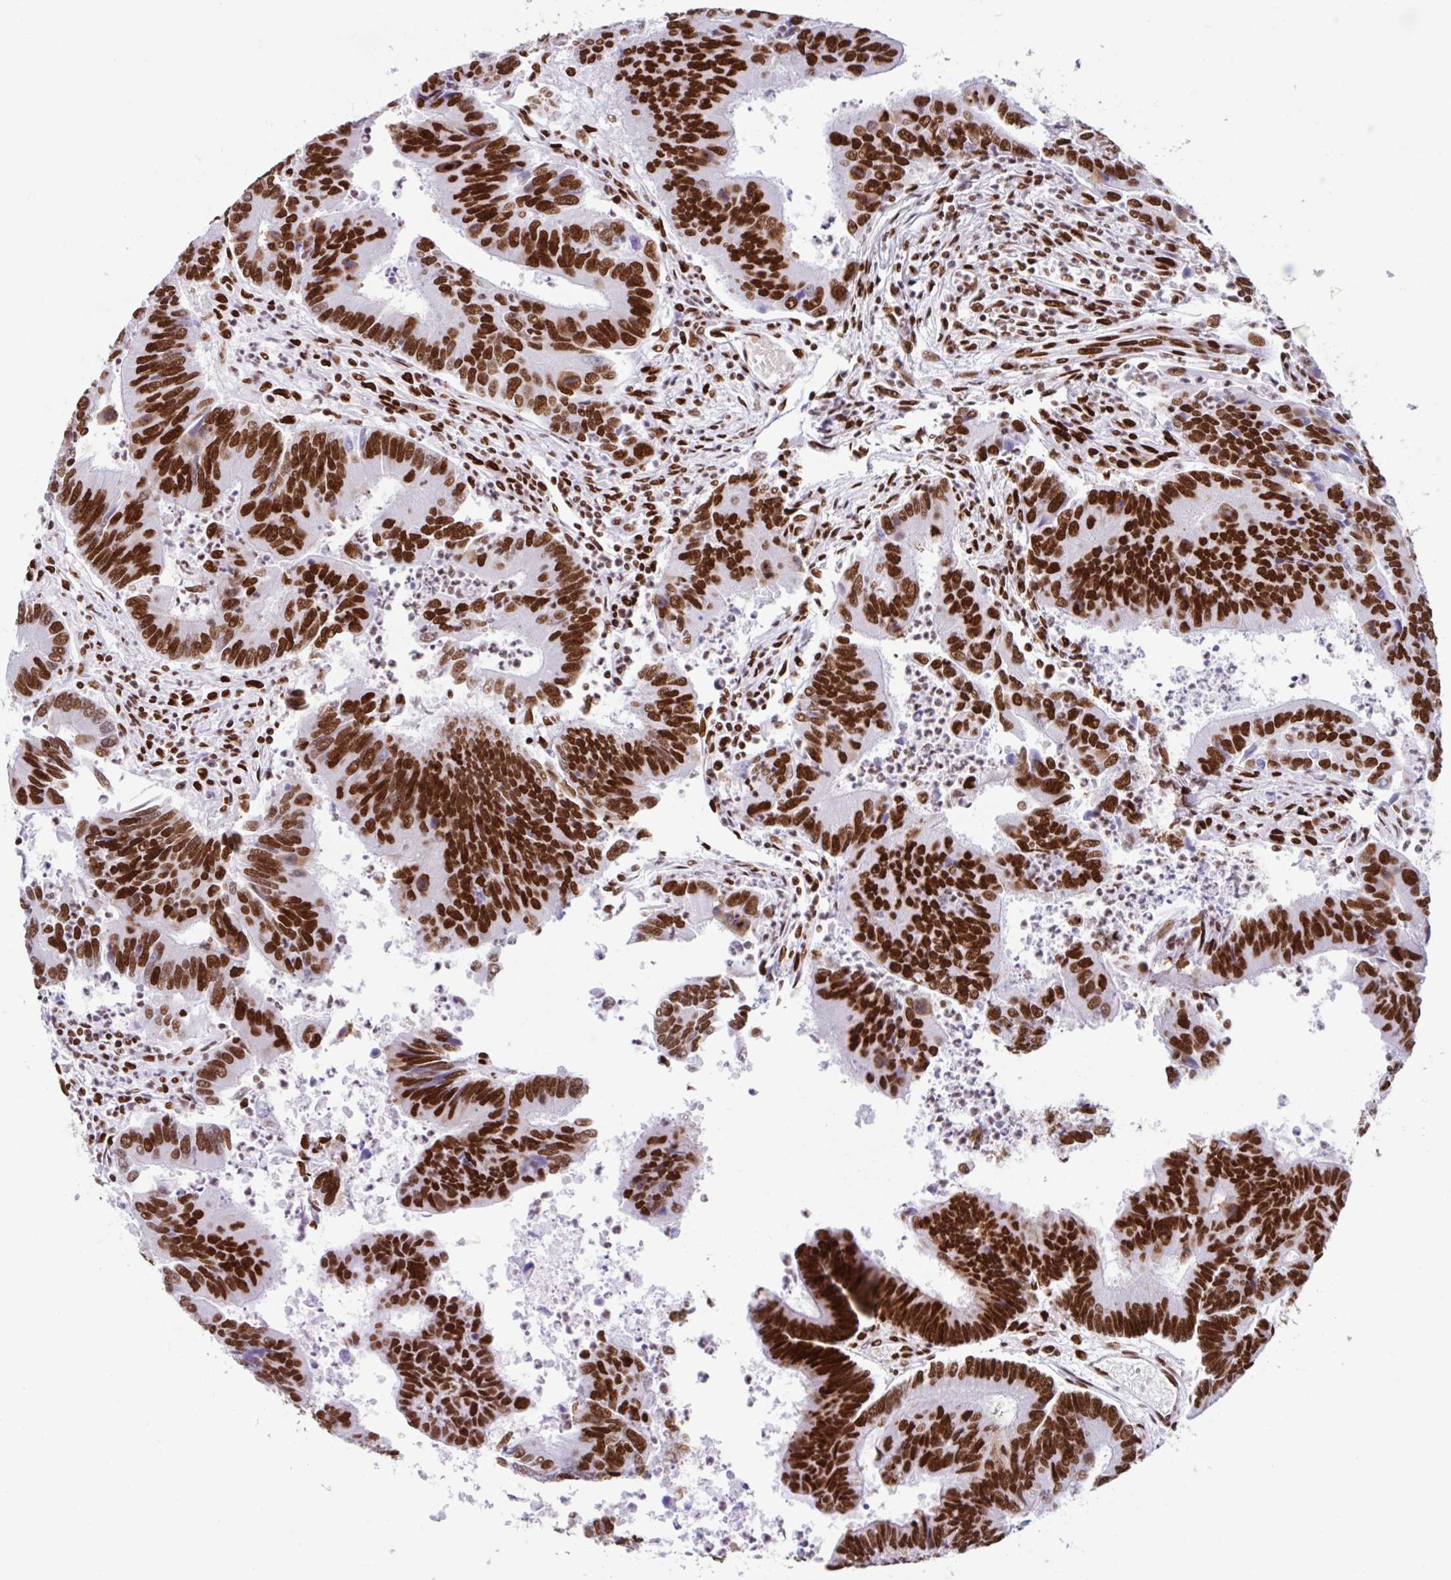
{"staining": {"intensity": "strong", "quantity": ">75%", "location": "nuclear"}, "tissue": "colorectal cancer", "cell_type": "Tumor cells", "image_type": "cancer", "snomed": [{"axis": "morphology", "description": "Adenocarcinoma, NOS"}, {"axis": "topography", "description": "Colon"}], "caption": "Brown immunohistochemical staining in colorectal cancer exhibits strong nuclear positivity in about >75% of tumor cells. (Stains: DAB (3,3'-diaminobenzidine) in brown, nuclei in blue, Microscopy: brightfield microscopy at high magnification).", "gene": "KHDRBS1", "patient": {"sex": "female", "age": 67}}